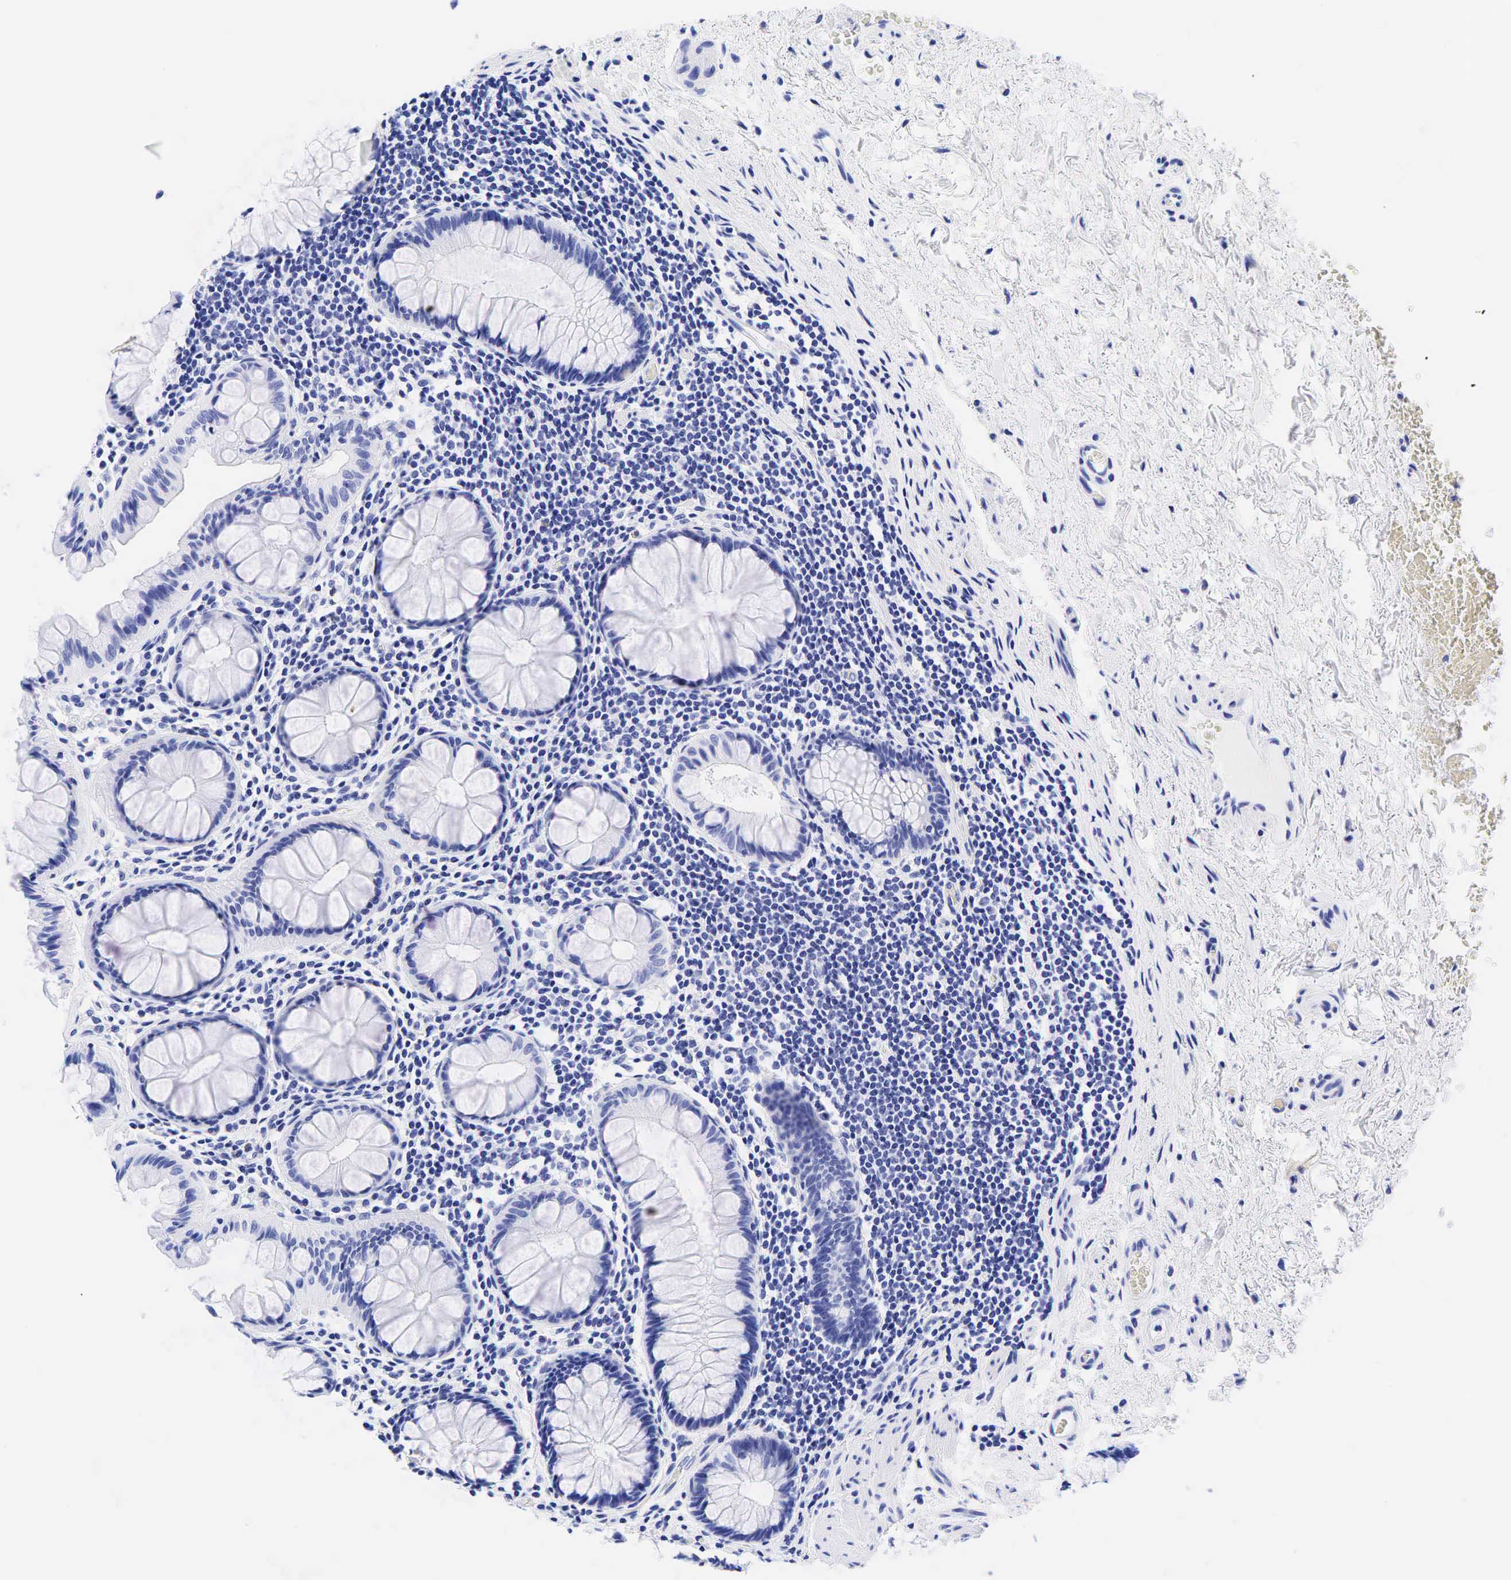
{"staining": {"intensity": "negative", "quantity": "none", "location": "none"}, "tissue": "rectum", "cell_type": "Glandular cells", "image_type": "normal", "snomed": [{"axis": "morphology", "description": "Normal tissue, NOS"}, {"axis": "topography", "description": "Rectum"}], "caption": "The photomicrograph displays no staining of glandular cells in normal rectum. Brightfield microscopy of IHC stained with DAB (brown) and hematoxylin (blue), captured at high magnification.", "gene": "ESR1", "patient": {"sex": "male", "age": 77}}